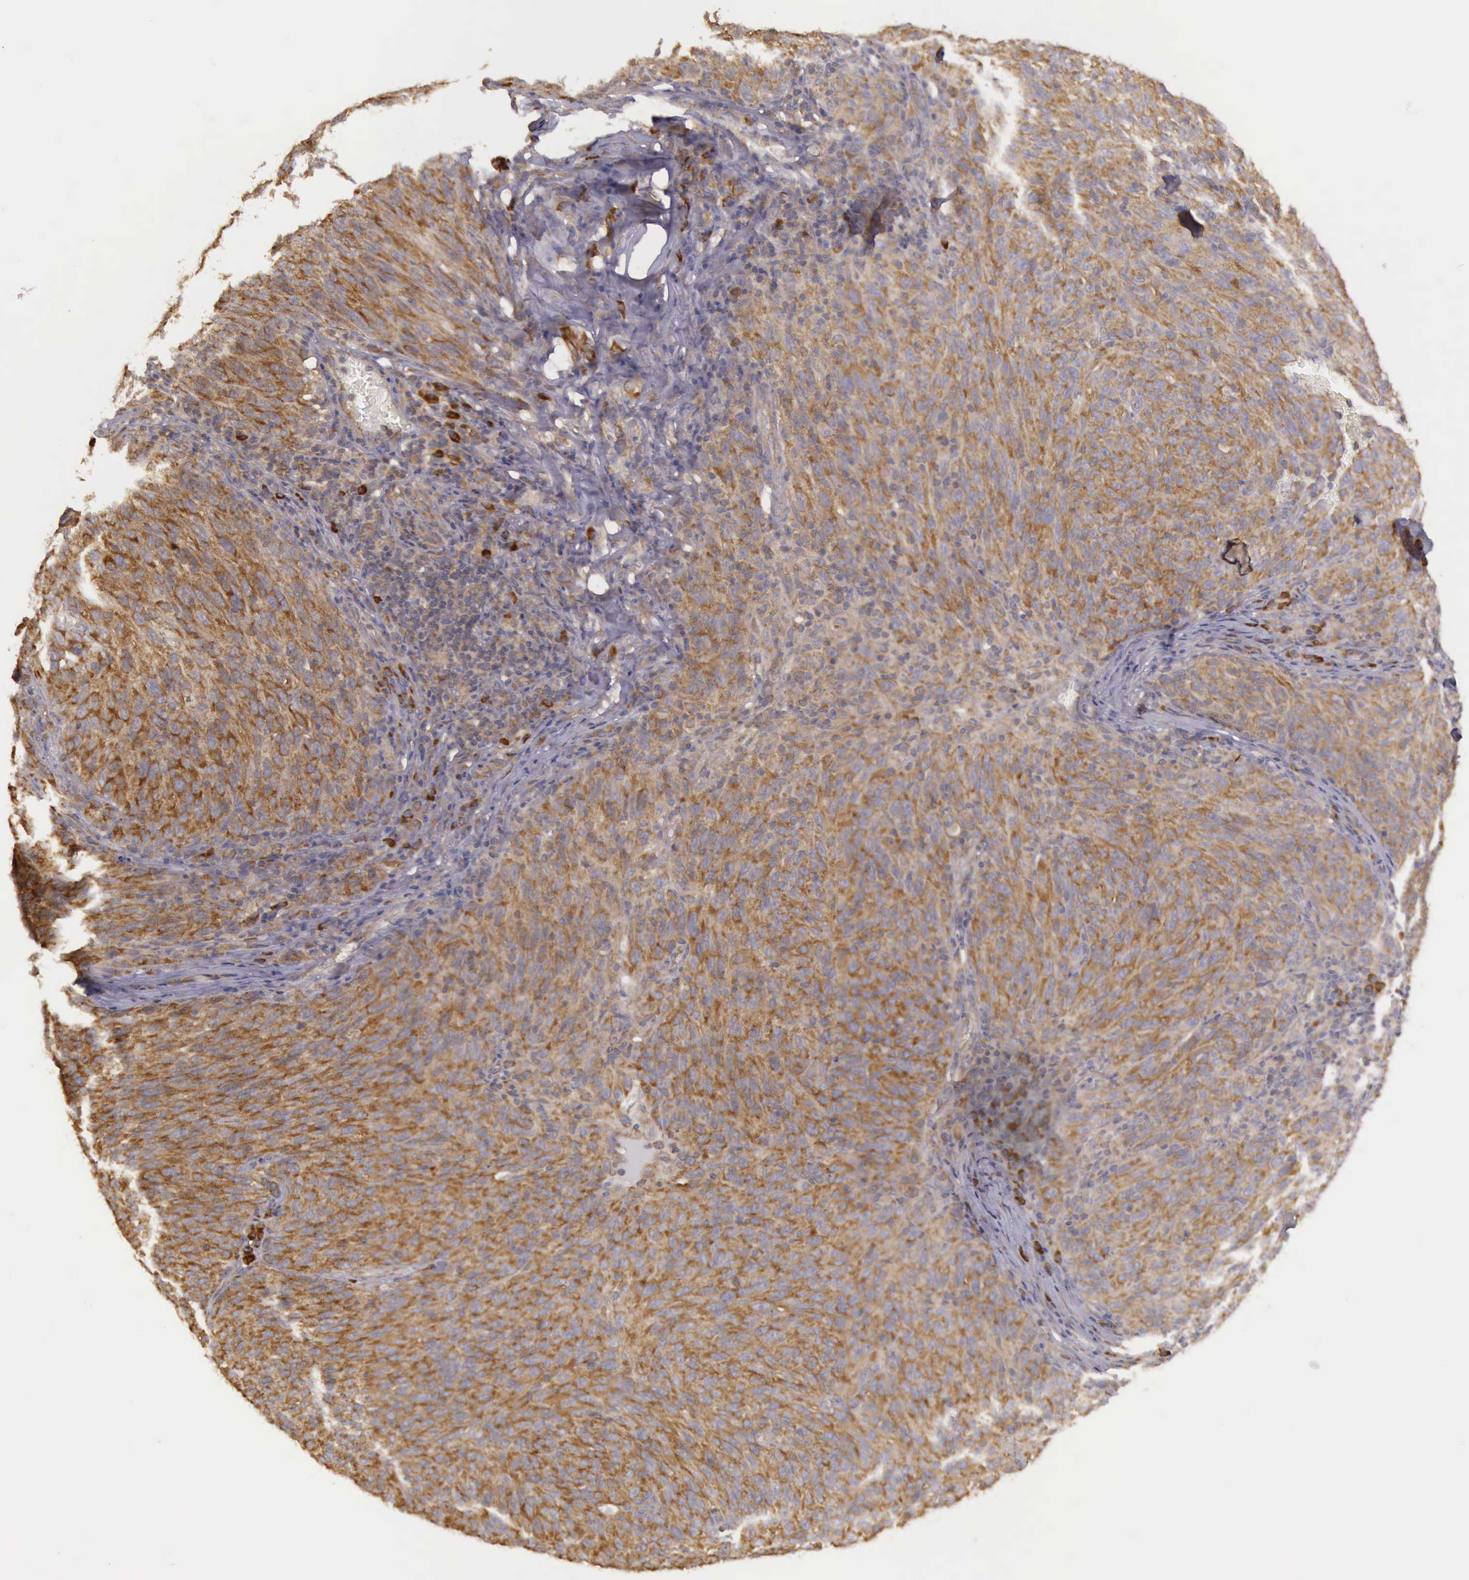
{"staining": {"intensity": "moderate", "quantity": ">75%", "location": "cytoplasmic/membranous"}, "tissue": "melanoma", "cell_type": "Tumor cells", "image_type": "cancer", "snomed": [{"axis": "morphology", "description": "Malignant melanoma, NOS"}, {"axis": "topography", "description": "Skin"}], "caption": "Protein positivity by immunohistochemistry (IHC) demonstrates moderate cytoplasmic/membranous positivity in about >75% of tumor cells in malignant melanoma. The staining was performed using DAB, with brown indicating positive protein expression. Nuclei are stained blue with hematoxylin.", "gene": "EIF5", "patient": {"sex": "male", "age": 76}}